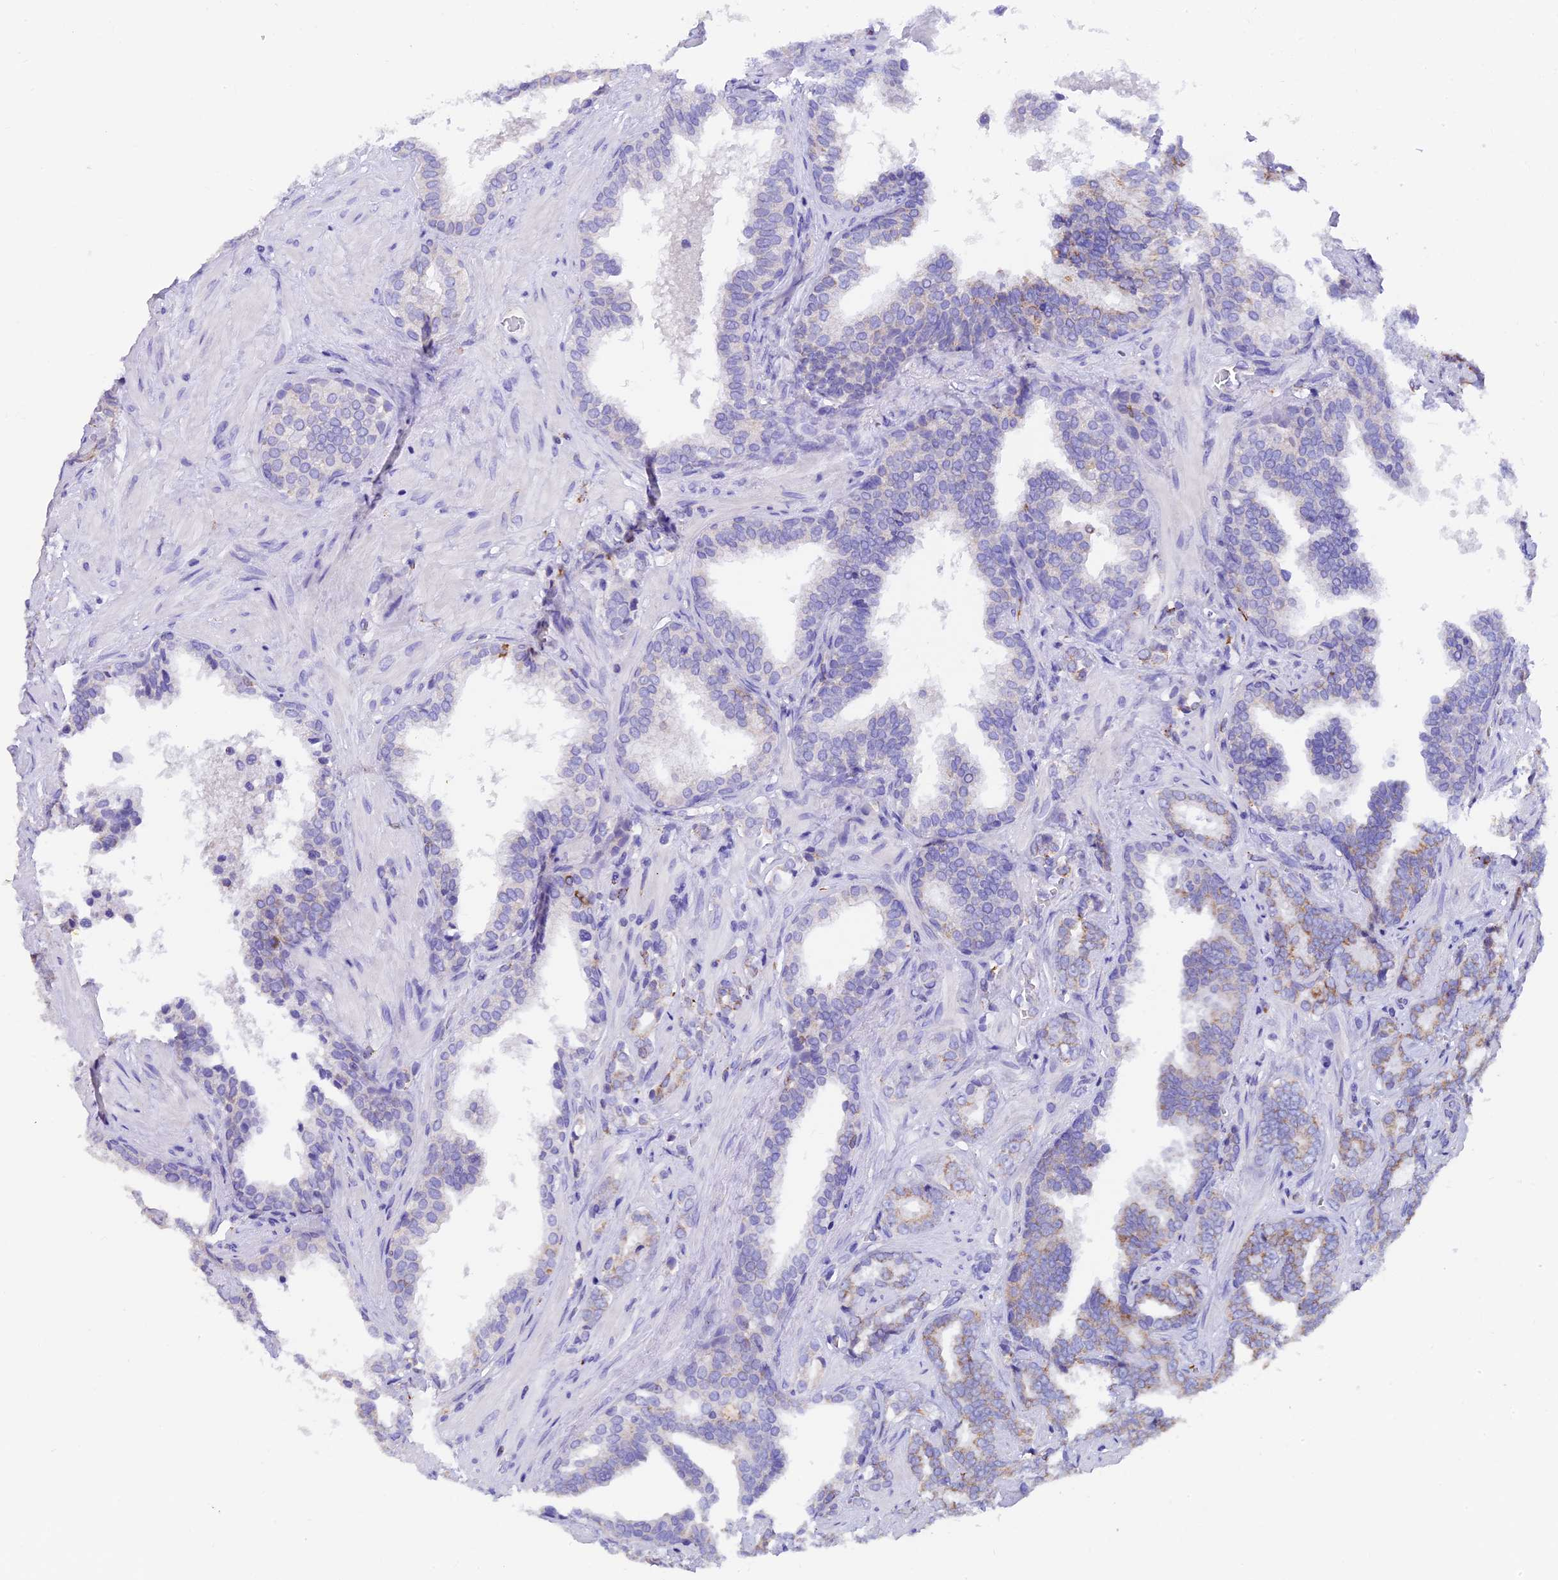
{"staining": {"intensity": "weak", "quantity": "<25%", "location": "cytoplasmic/membranous"}, "tissue": "prostate cancer", "cell_type": "Tumor cells", "image_type": "cancer", "snomed": [{"axis": "morphology", "description": "Adenocarcinoma, High grade"}, {"axis": "topography", "description": "Prostate and seminal vesicle, NOS"}], "caption": "This is a photomicrograph of IHC staining of prostate cancer (high-grade adenocarcinoma), which shows no staining in tumor cells.", "gene": "SLC8B1", "patient": {"sex": "male", "age": 67}}